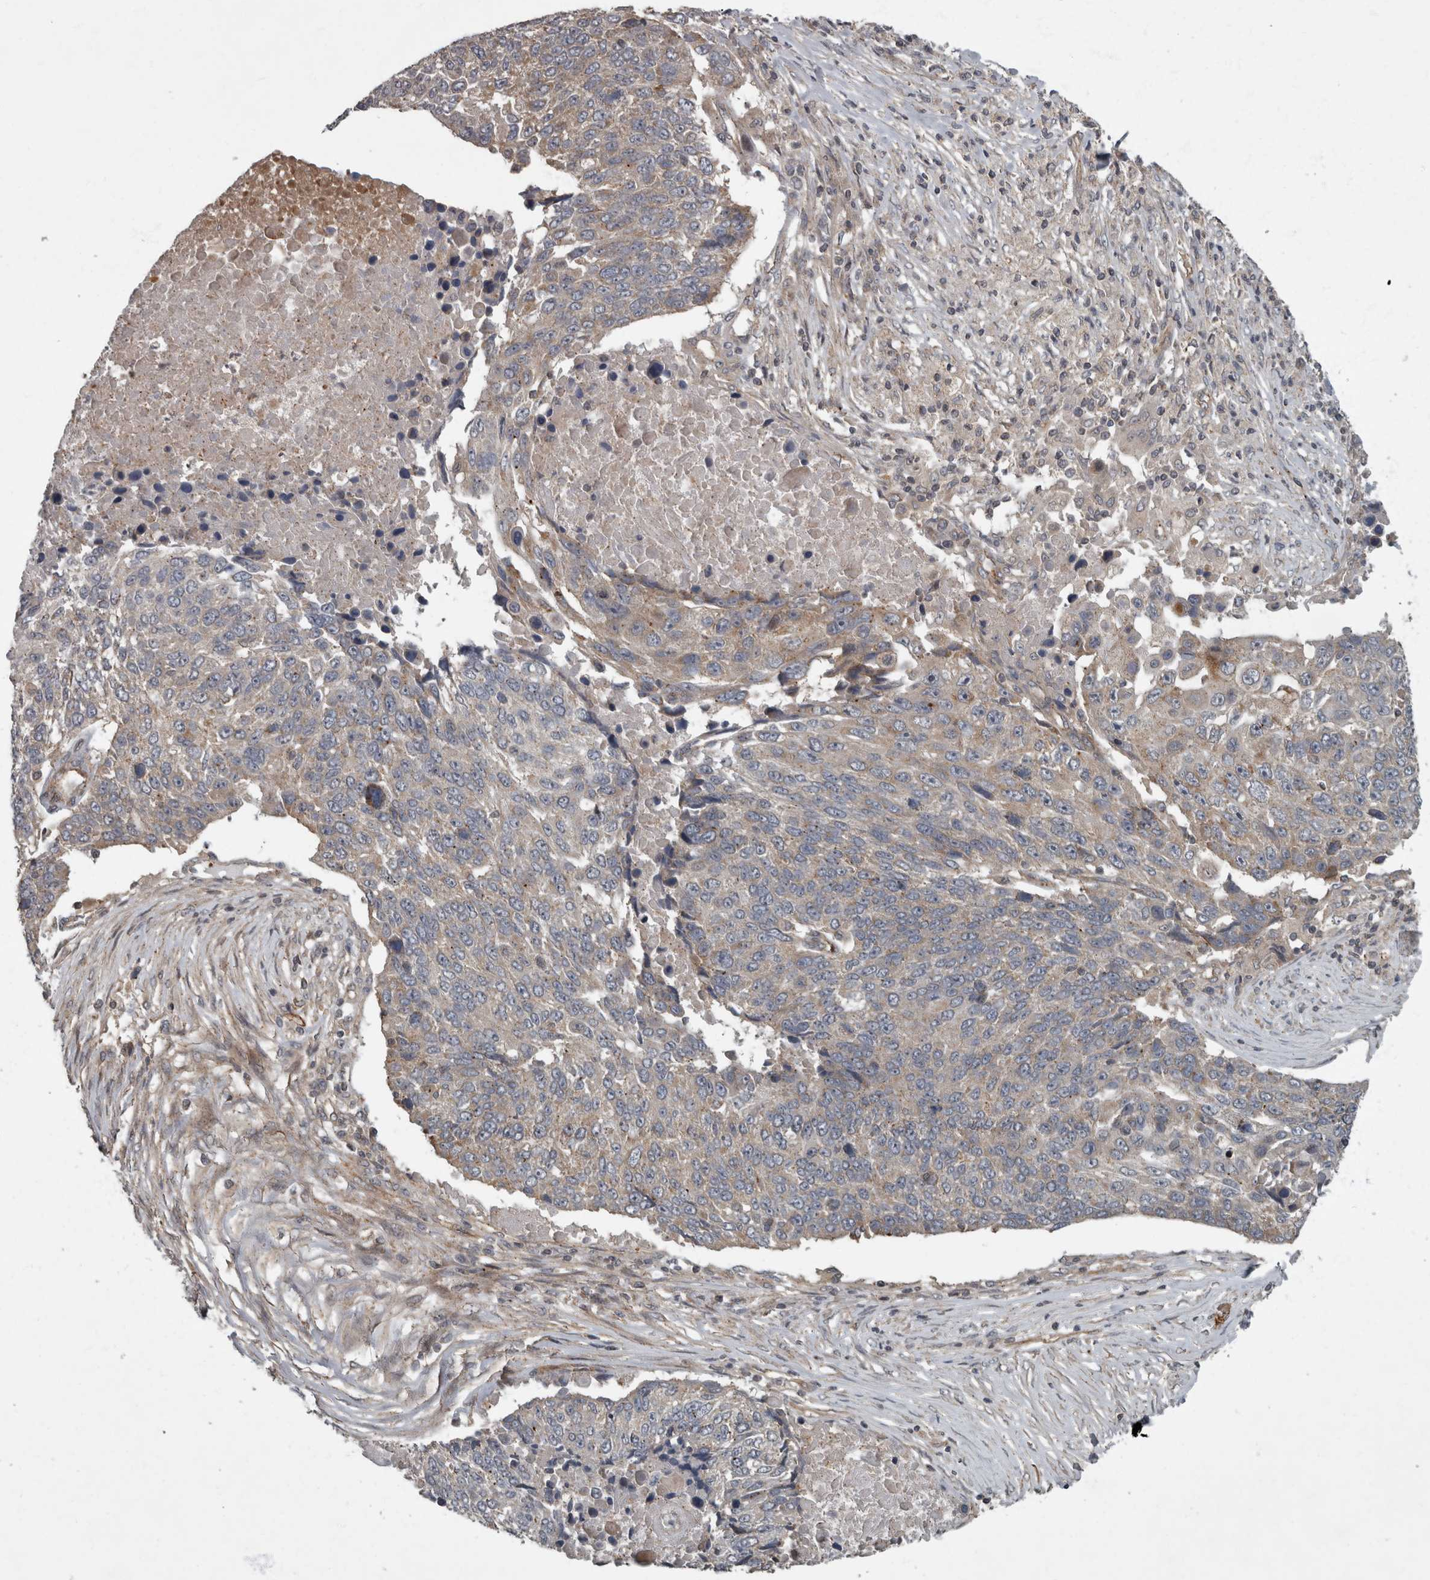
{"staining": {"intensity": "weak", "quantity": "<25%", "location": "cytoplasmic/membranous"}, "tissue": "lung cancer", "cell_type": "Tumor cells", "image_type": "cancer", "snomed": [{"axis": "morphology", "description": "Squamous cell carcinoma, NOS"}, {"axis": "topography", "description": "Lung"}], "caption": "The image exhibits no staining of tumor cells in lung cancer (squamous cell carcinoma). Nuclei are stained in blue.", "gene": "VEGFD", "patient": {"sex": "male", "age": 66}}